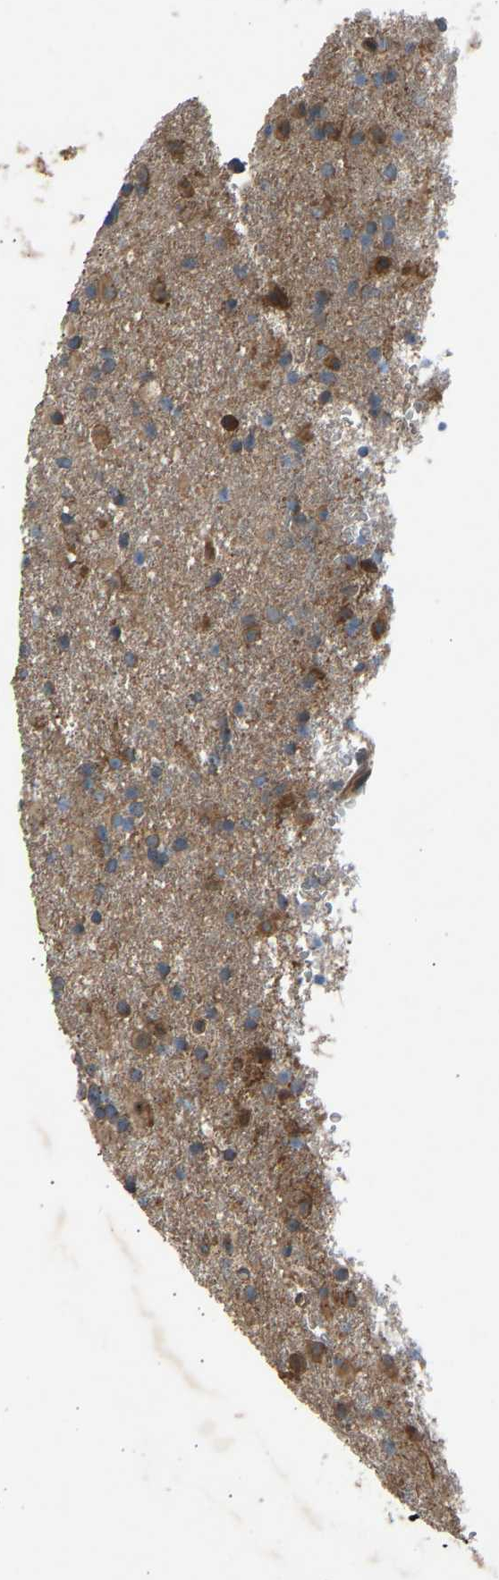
{"staining": {"intensity": "moderate", "quantity": "25%-75%", "location": "cytoplasmic/membranous"}, "tissue": "glioma", "cell_type": "Tumor cells", "image_type": "cancer", "snomed": [{"axis": "morphology", "description": "Glioma, malignant, Low grade"}, {"axis": "topography", "description": "Brain"}], "caption": "Protein expression analysis of glioma shows moderate cytoplasmic/membranous positivity in approximately 25%-75% of tumor cells.", "gene": "GAS2L1", "patient": {"sex": "male", "age": 65}}